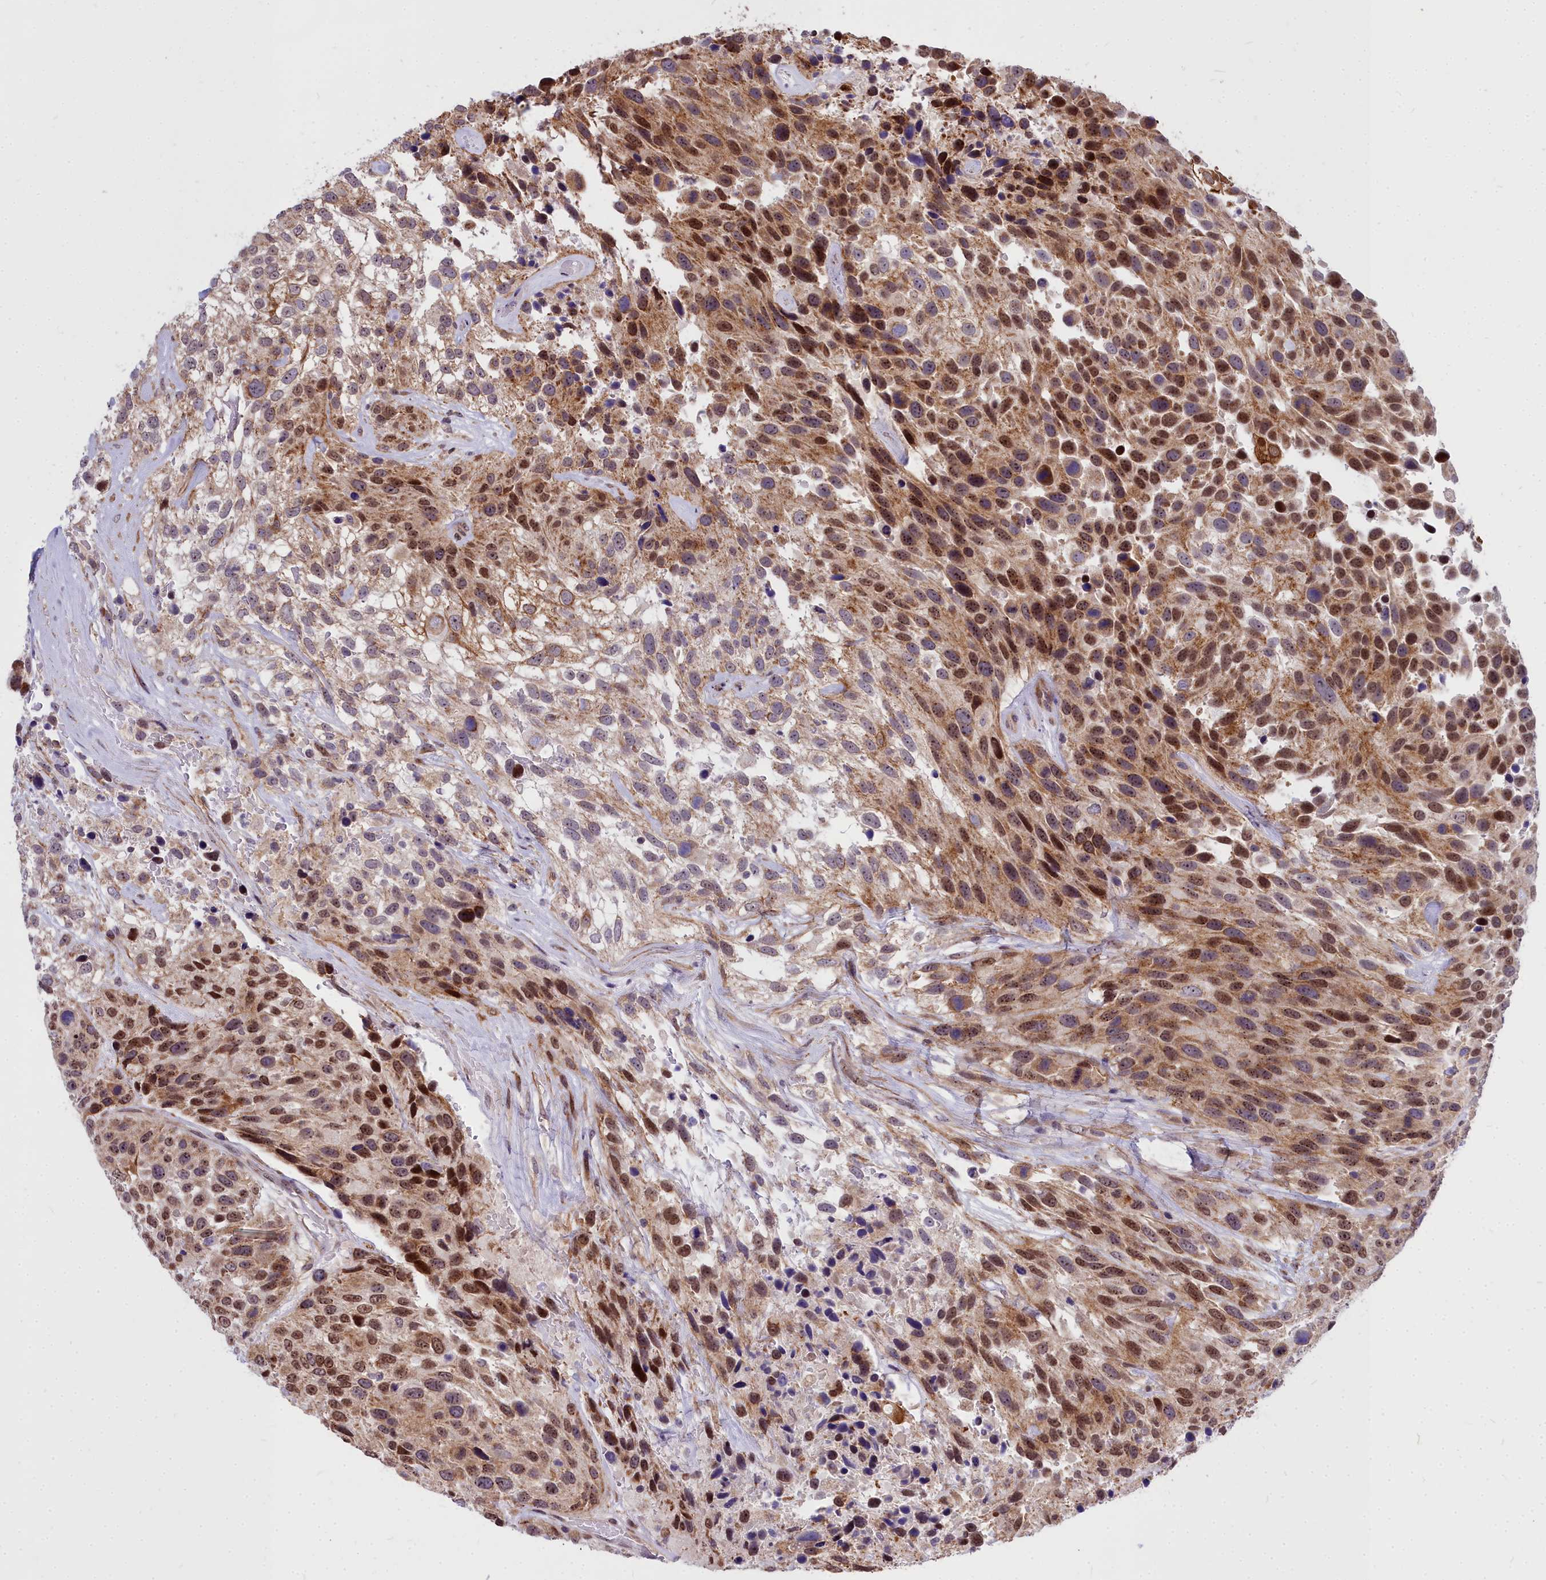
{"staining": {"intensity": "moderate", "quantity": "25%-75%", "location": "cytoplasmic/membranous,nuclear"}, "tissue": "urothelial cancer", "cell_type": "Tumor cells", "image_type": "cancer", "snomed": [{"axis": "morphology", "description": "Urothelial carcinoma, High grade"}, {"axis": "topography", "description": "Urinary bladder"}], "caption": "This is a photomicrograph of IHC staining of high-grade urothelial carcinoma, which shows moderate positivity in the cytoplasmic/membranous and nuclear of tumor cells.", "gene": "ABCB8", "patient": {"sex": "female", "age": 70}}